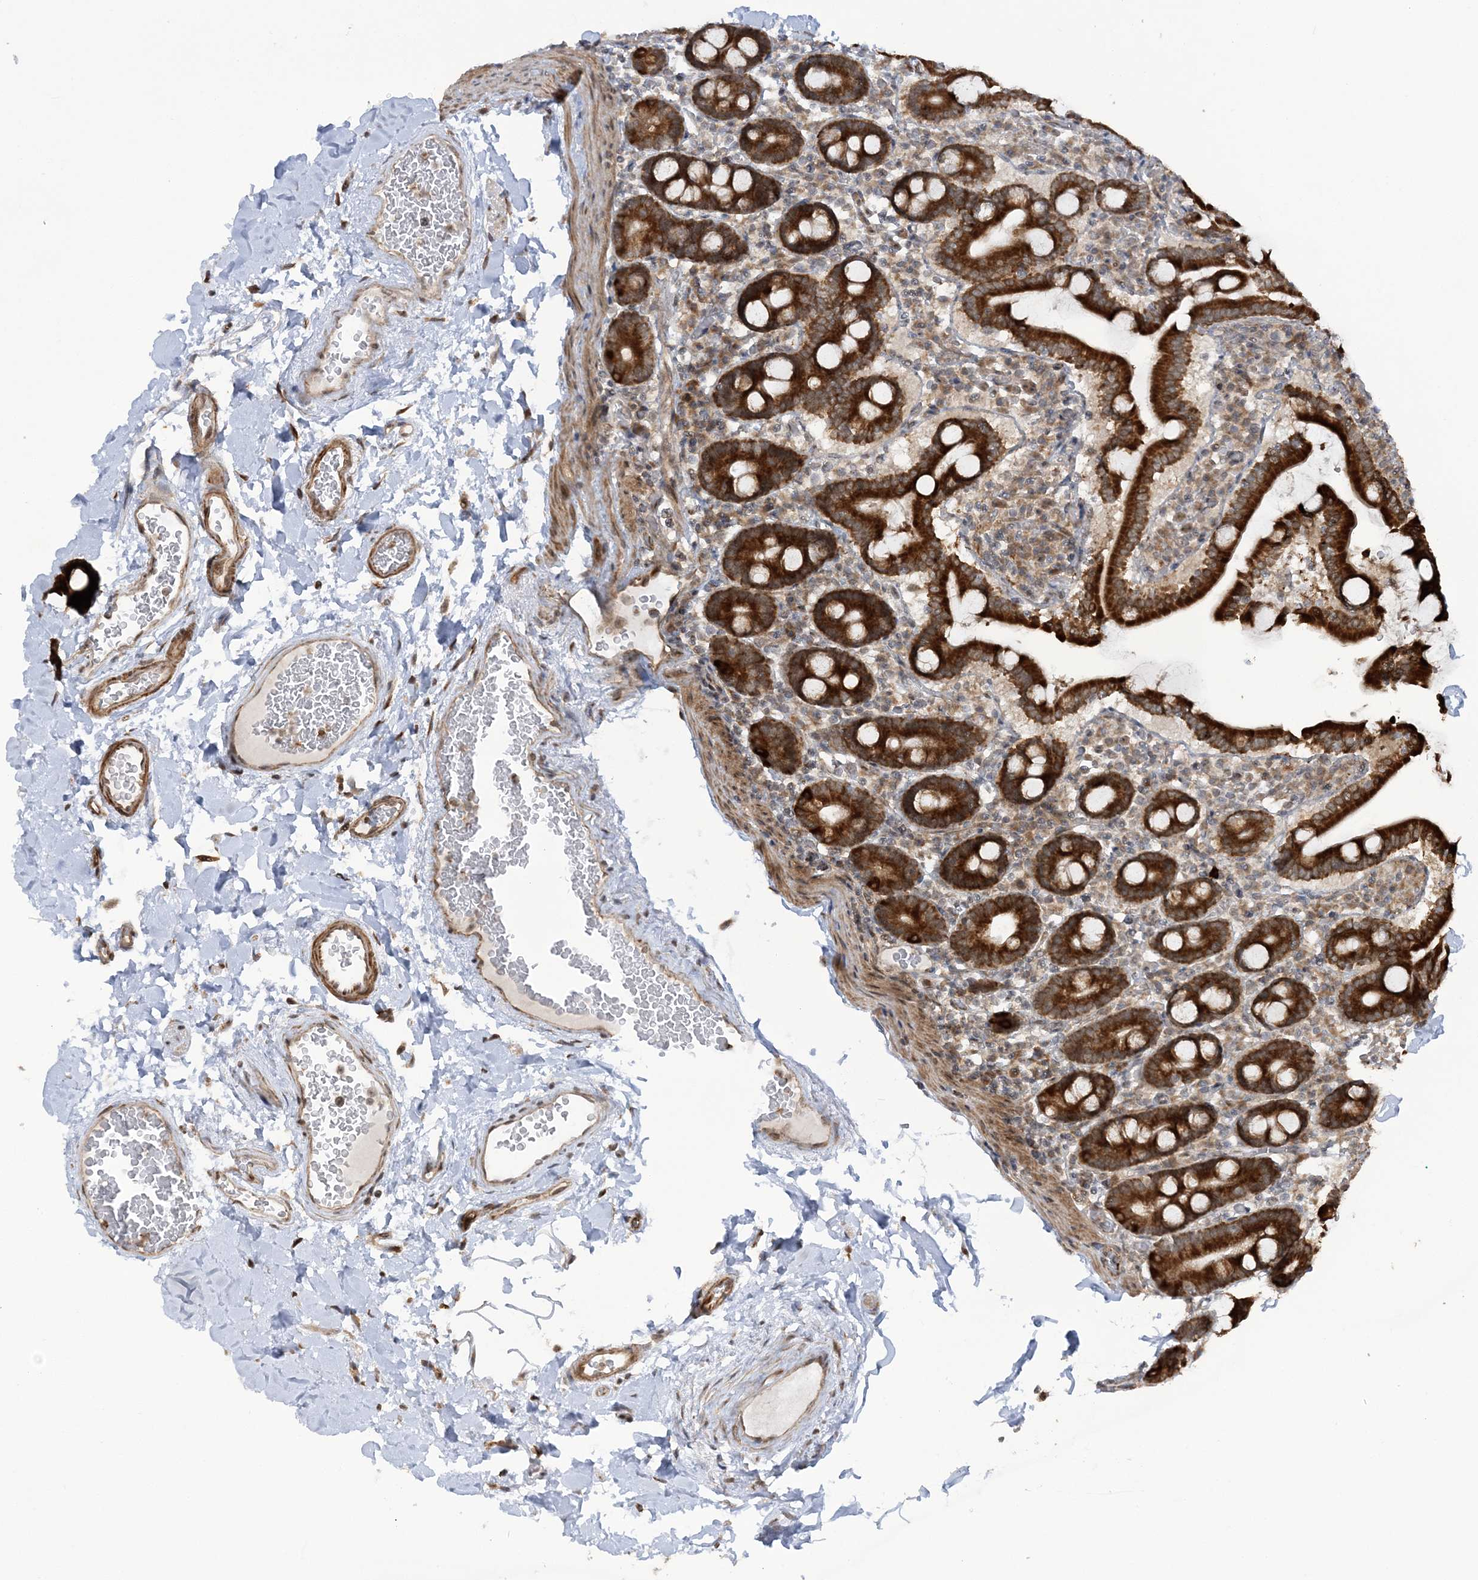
{"staining": {"intensity": "strong", "quantity": ">75%", "location": "cytoplasmic/membranous"}, "tissue": "duodenum", "cell_type": "Glandular cells", "image_type": "normal", "snomed": [{"axis": "morphology", "description": "Normal tissue, NOS"}, {"axis": "topography", "description": "Duodenum"}], "caption": "High-magnification brightfield microscopy of unremarkable duodenum stained with DAB (brown) and counterstained with hematoxylin (blue). glandular cells exhibit strong cytoplasmic/membranous staining is identified in about>75% of cells.", "gene": "MRPL47", "patient": {"sex": "male", "age": 55}}